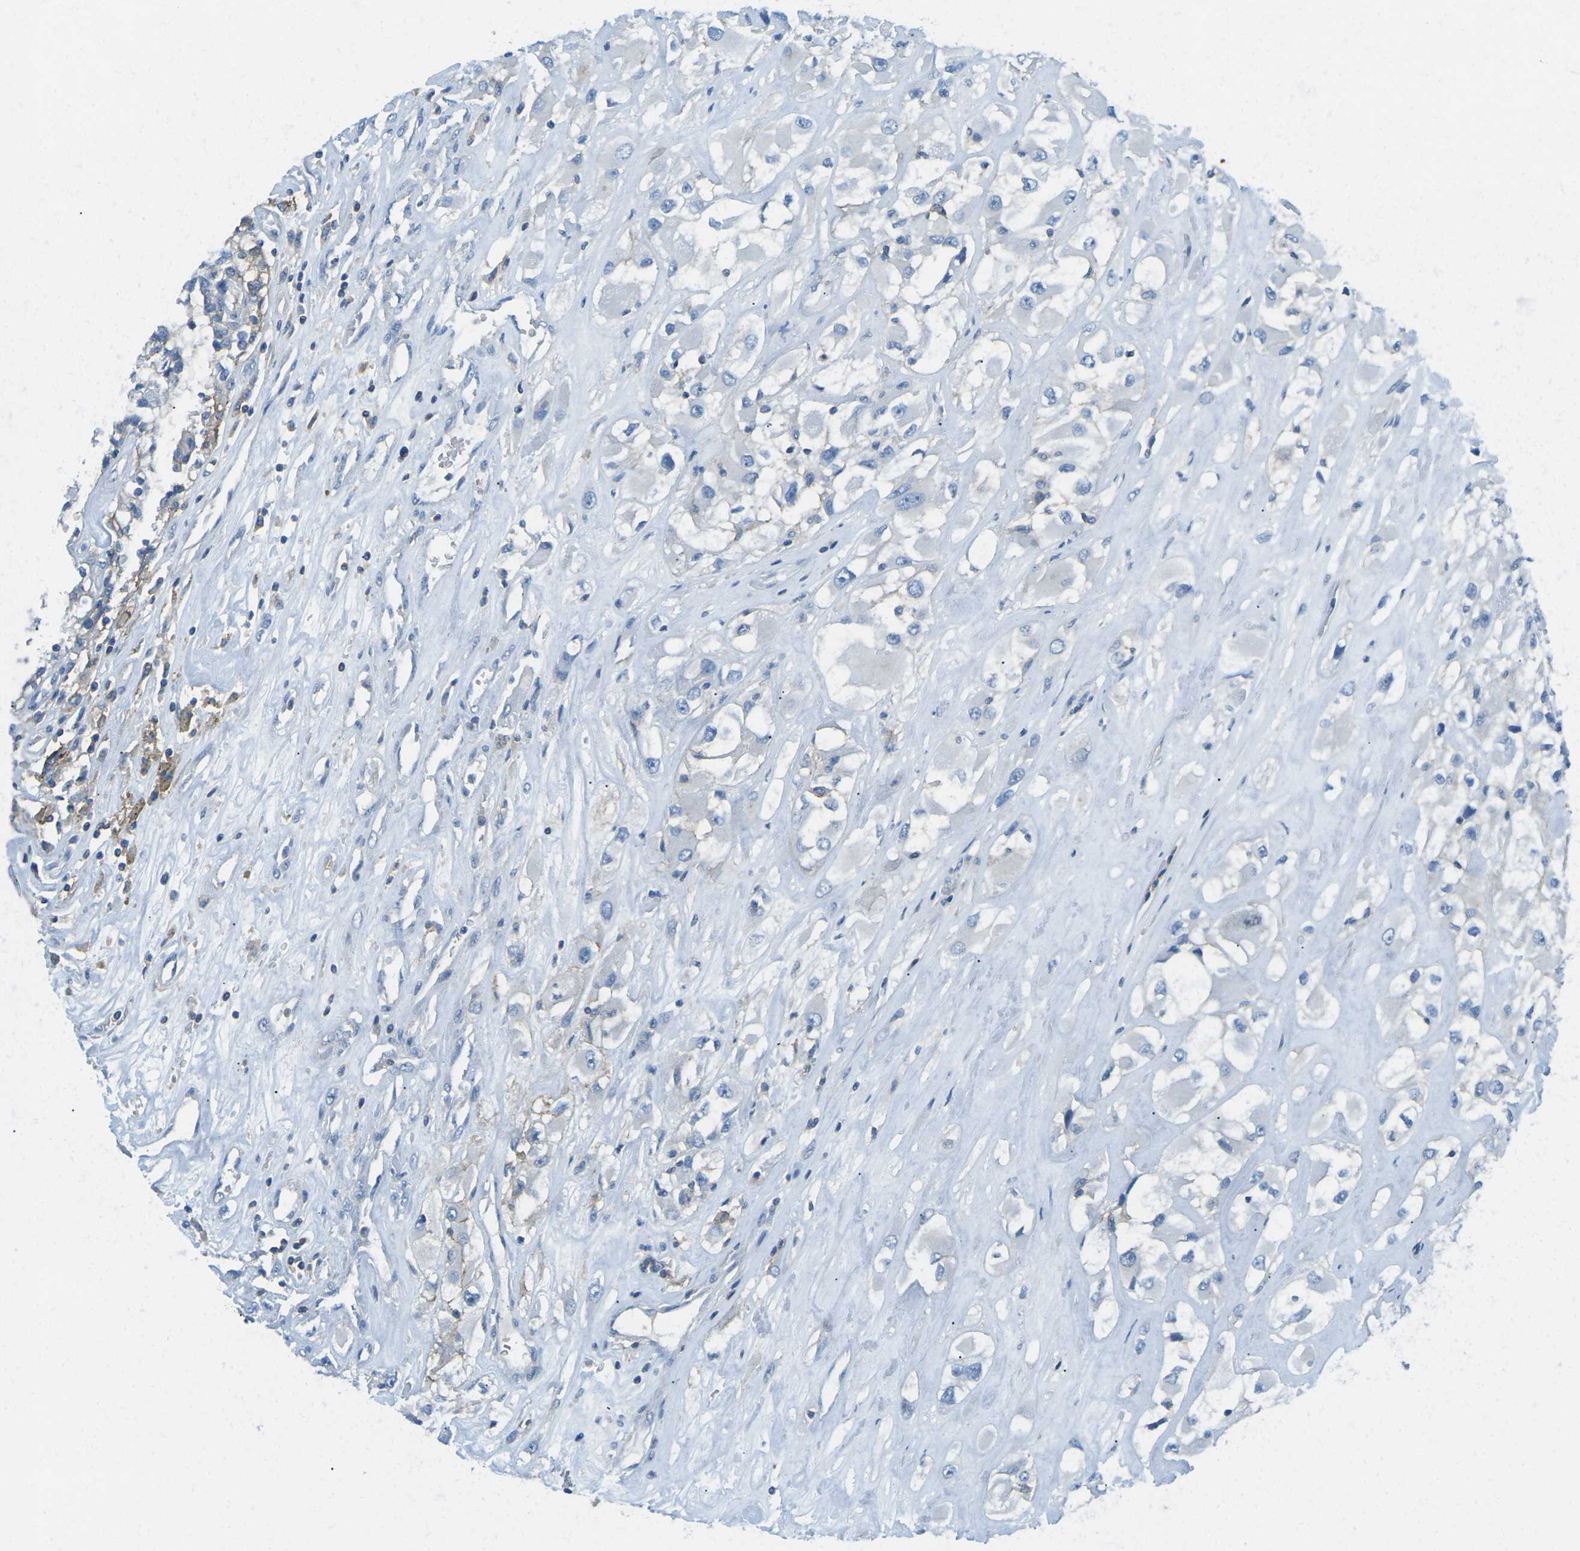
{"staining": {"intensity": "negative", "quantity": "none", "location": "none"}, "tissue": "renal cancer", "cell_type": "Tumor cells", "image_type": "cancer", "snomed": [{"axis": "morphology", "description": "Adenocarcinoma, NOS"}, {"axis": "topography", "description": "Kidney"}], "caption": "This is a micrograph of IHC staining of adenocarcinoma (renal), which shows no staining in tumor cells.", "gene": "CD47", "patient": {"sex": "female", "age": 52}}